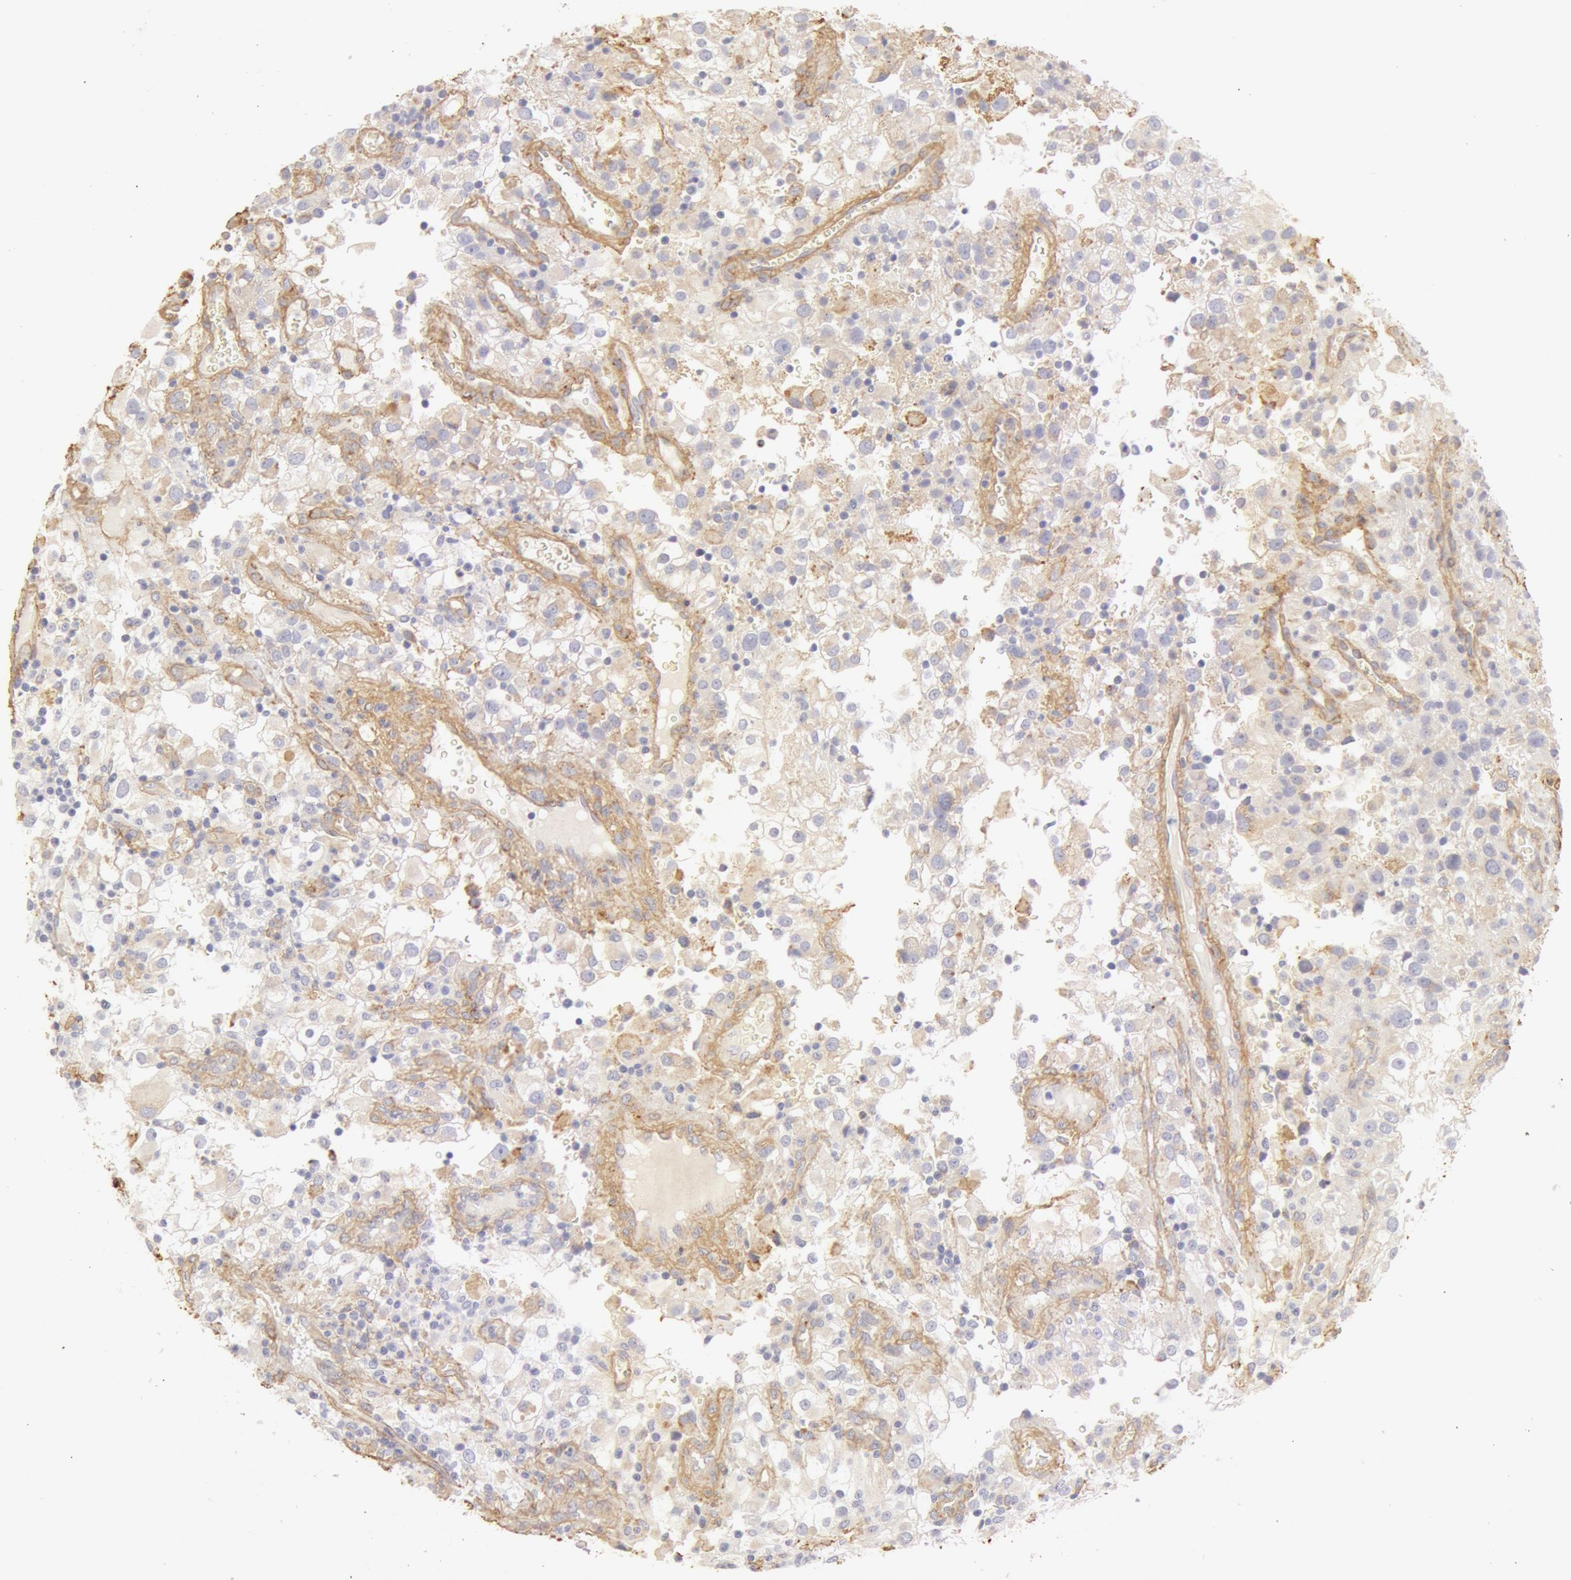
{"staining": {"intensity": "weak", "quantity": "<25%", "location": "cytoplasmic/membranous"}, "tissue": "renal cancer", "cell_type": "Tumor cells", "image_type": "cancer", "snomed": [{"axis": "morphology", "description": "Adenocarcinoma, NOS"}, {"axis": "topography", "description": "Kidney"}], "caption": "Tumor cells show no significant staining in renal adenocarcinoma.", "gene": "COL4A1", "patient": {"sex": "female", "age": 52}}